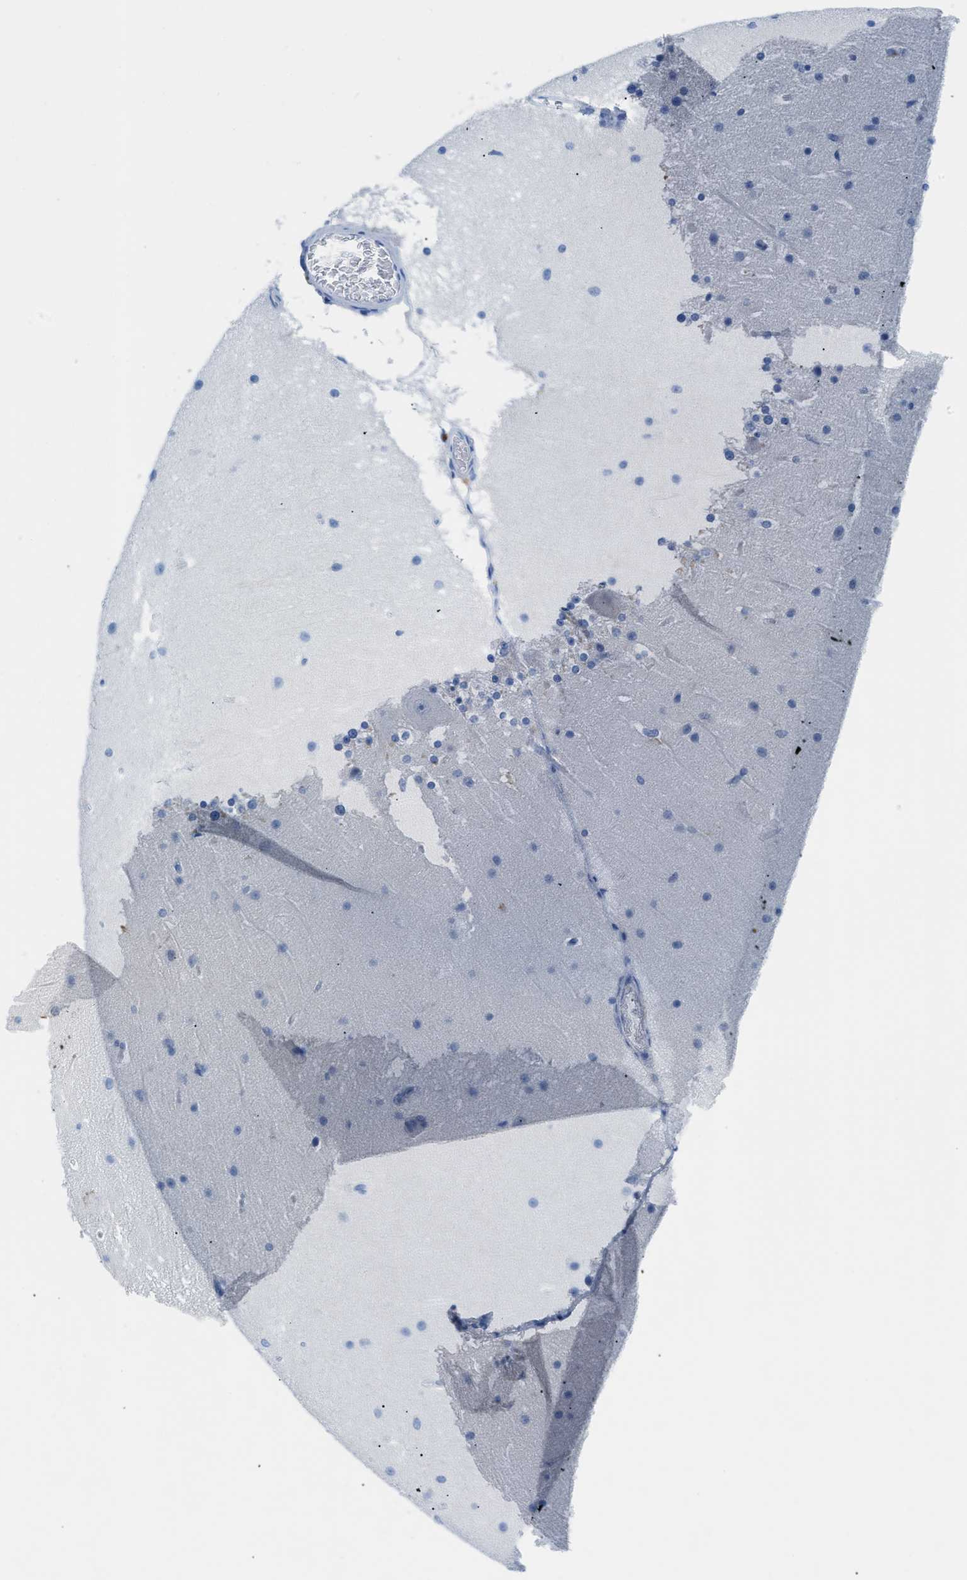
{"staining": {"intensity": "negative", "quantity": "none", "location": "none"}, "tissue": "cerebellum", "cell_type": "Cells in granular layer", "image_type": "normal", "snomed": [{"axis": "morphology", "description": "Normal tissue, NOS"}, {"axis": "topography", "description": "Cerebellum"}], "caption": "The IHC image has no significant expression in cells in granular layer of cerebellum.", "gene": "TCL1A", "patient": {"sex": "female", "age": 19}}